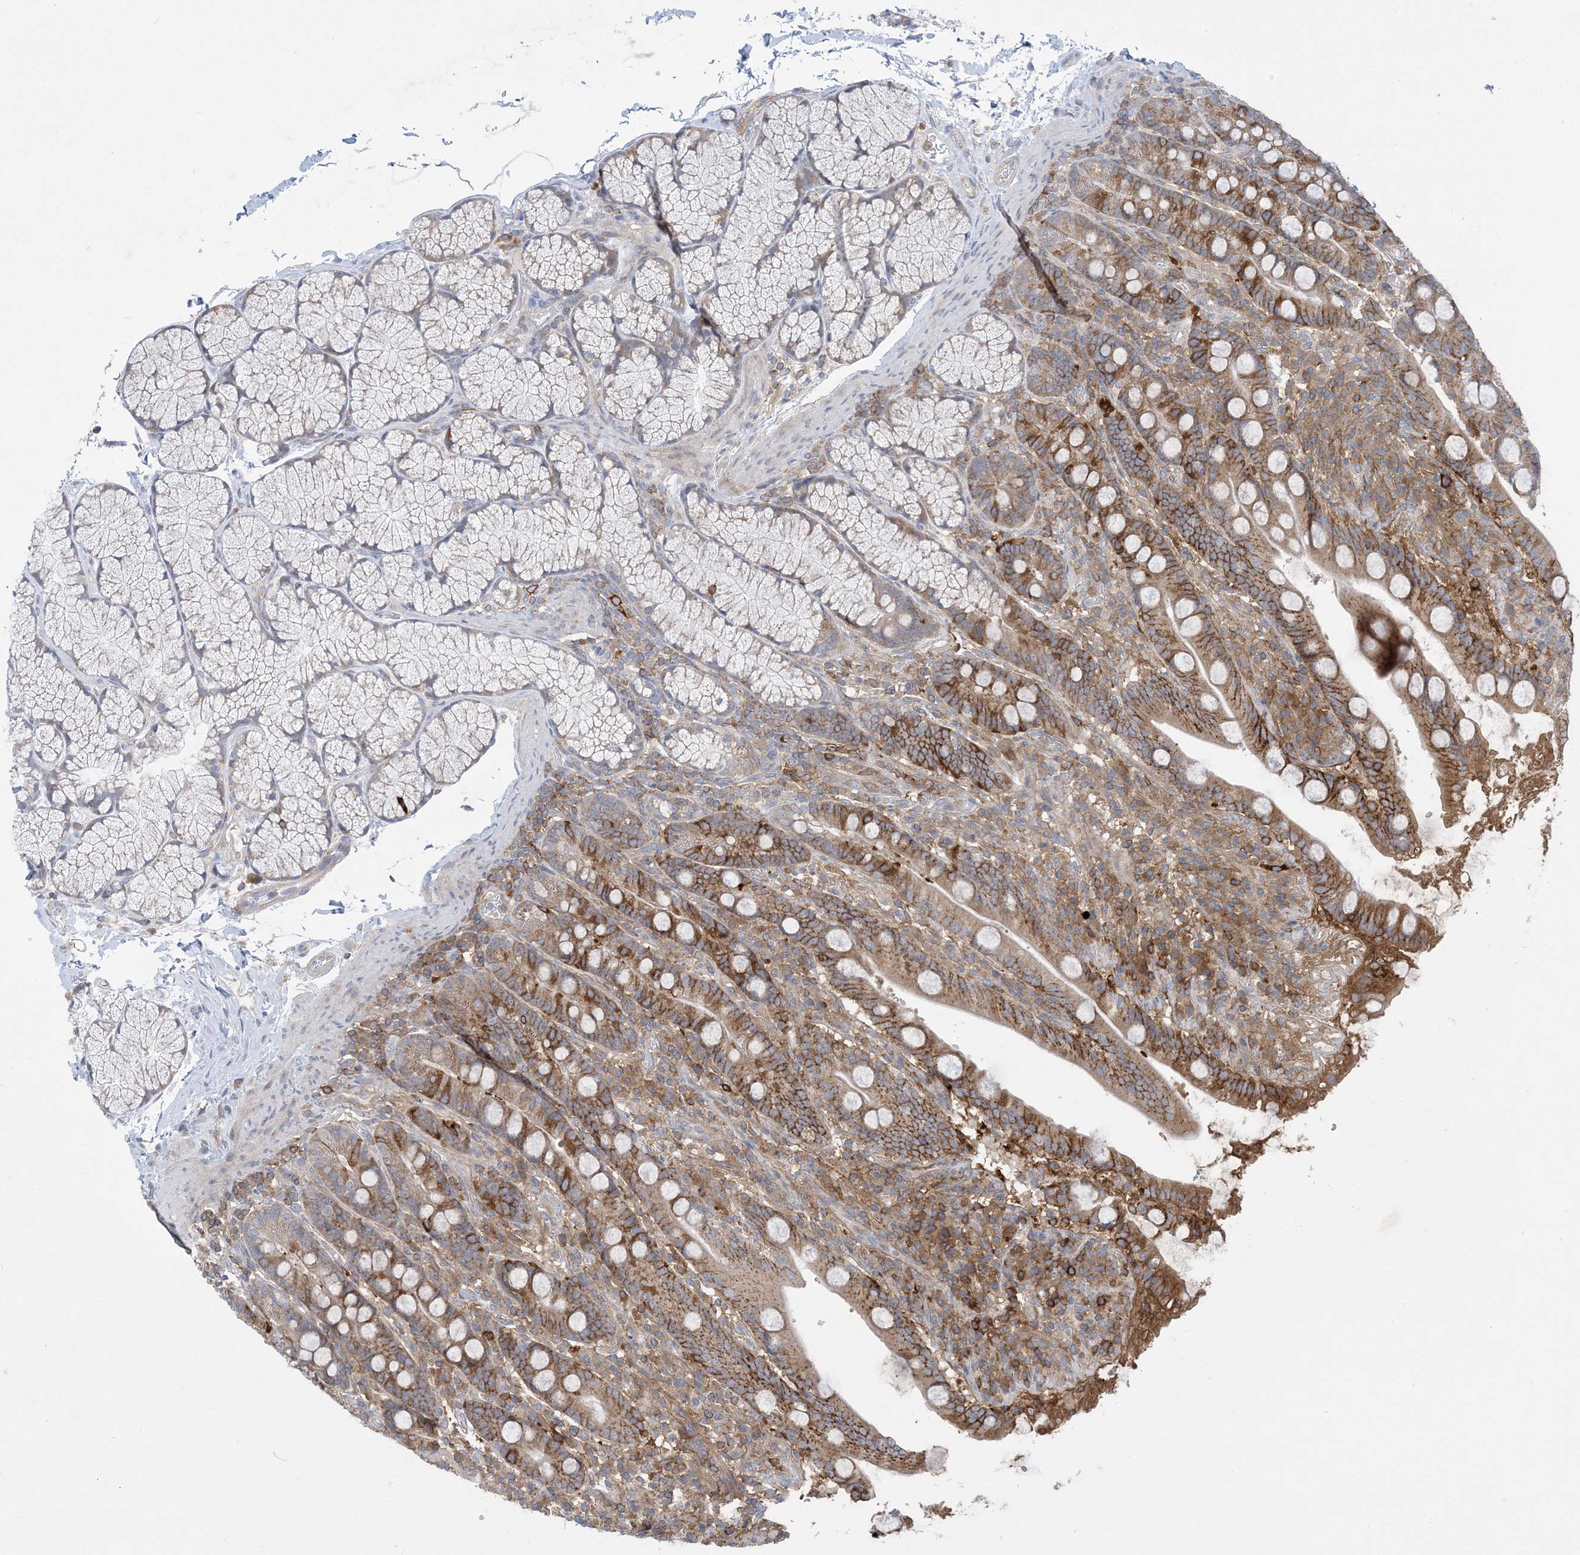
{"staining": {"intensity": "moderate", "quantity": ">75%", "location": "cytoplasmic/membranous"}, "tissue": "duodenum", "cell_type": "Glandular cells", "image_type": "normal", "snomed": [{"axis": "morphology", "description": "Normal tissue, NOS"}, {"axis": "topography", "description": "Duodenum"}], "caption": "Normal duodenum was stained to show a protein in brown. There is medium levels of moderate cytoplasmic/membranous staining in approximately >75% of glandular cells. Ihc stains the protein in brown and the nuclei are stained blue.", "gene": "AOC1", "patient": {"sex": "male", "age": 35}}